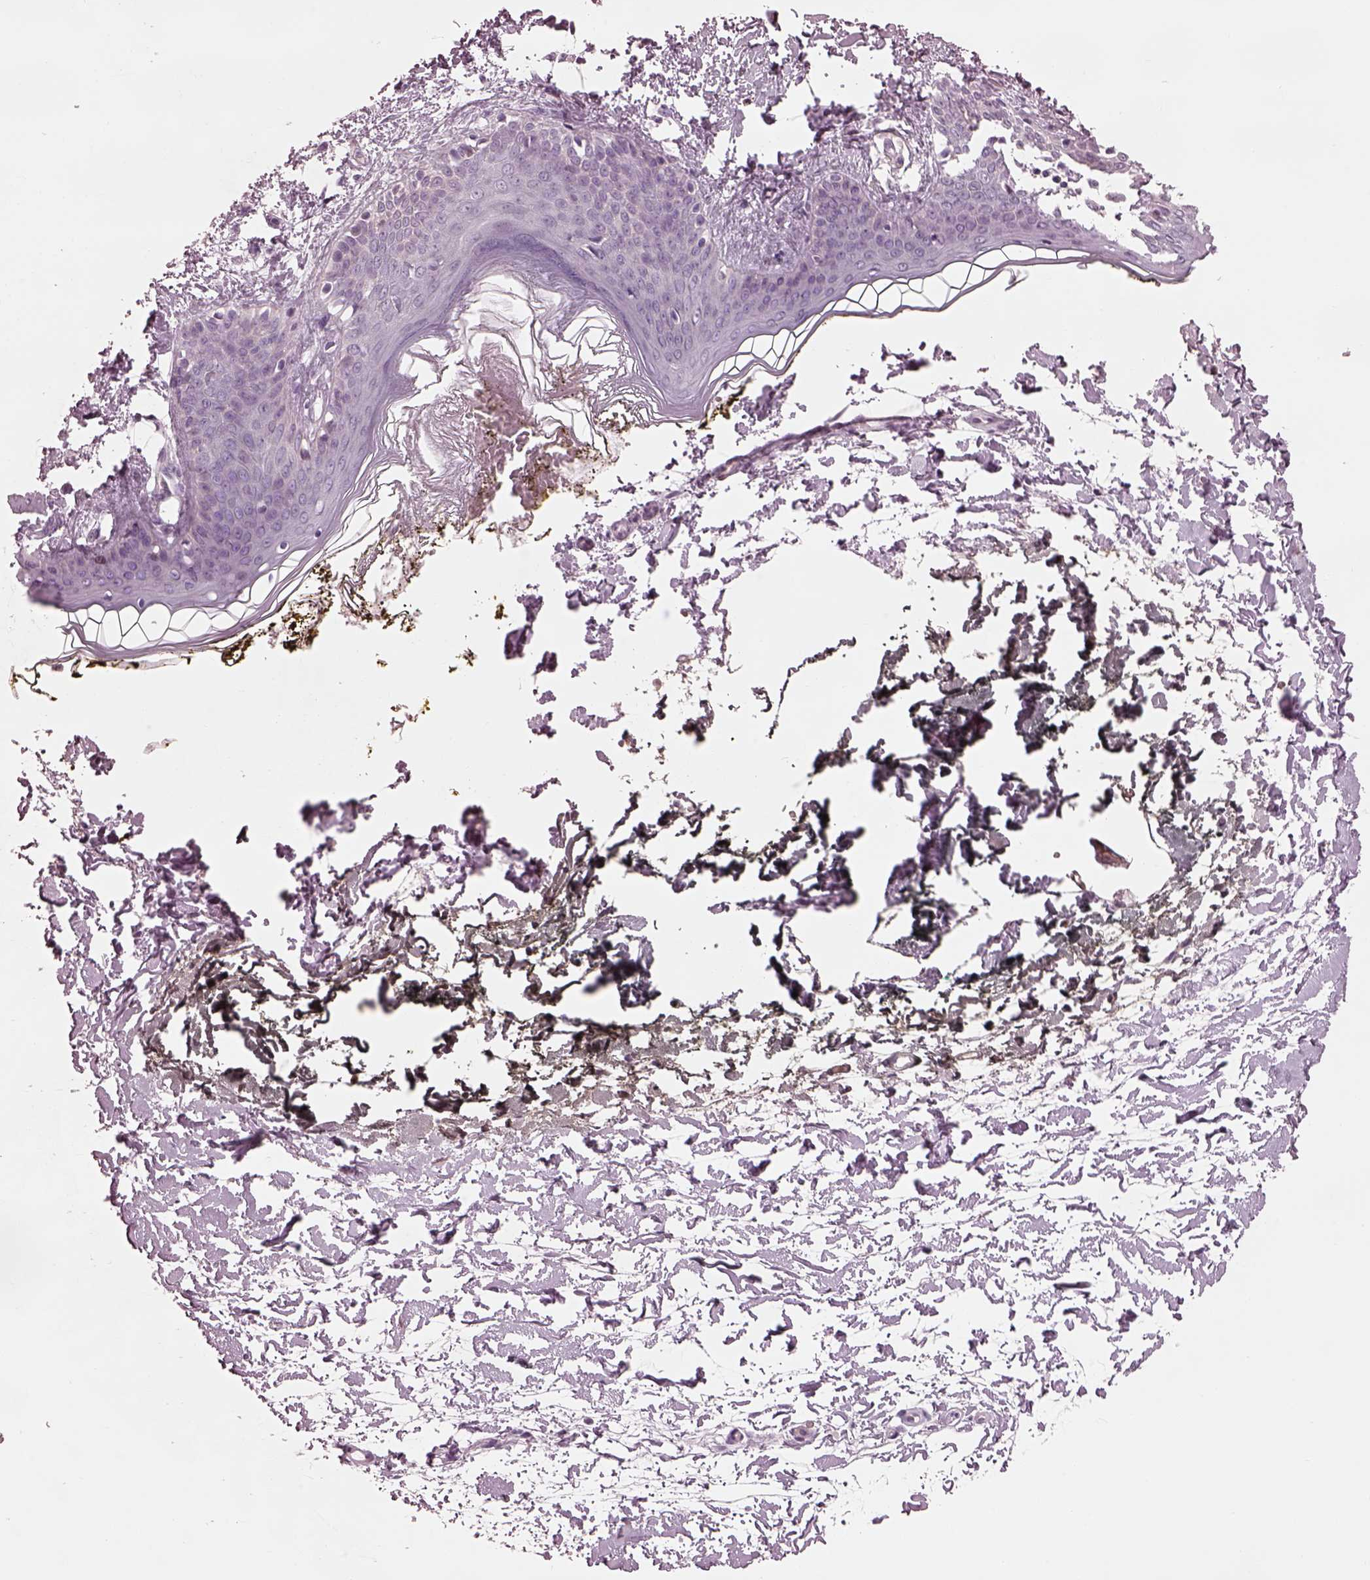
{"staining": {"intensity": "negative", "quantity": "none", "location": "none"}, "tissue": "skin", "cell_type": "Fibroblasts", "image_type": "normal", "snomed": [{"axis": "morphology", "description": "Normal tissue, NOS"}, {"axis": "topography", "description": "Skin"}], "caption": "High power microscopy image of an IHC photomicrograph of benign skin, revealing no significant positivity in fibroblasts. (DAB immunohistochemistry with hematoxylin counter stain).", "gene": "BFSP1", "patient": {"sex": "female", "age": 34}}